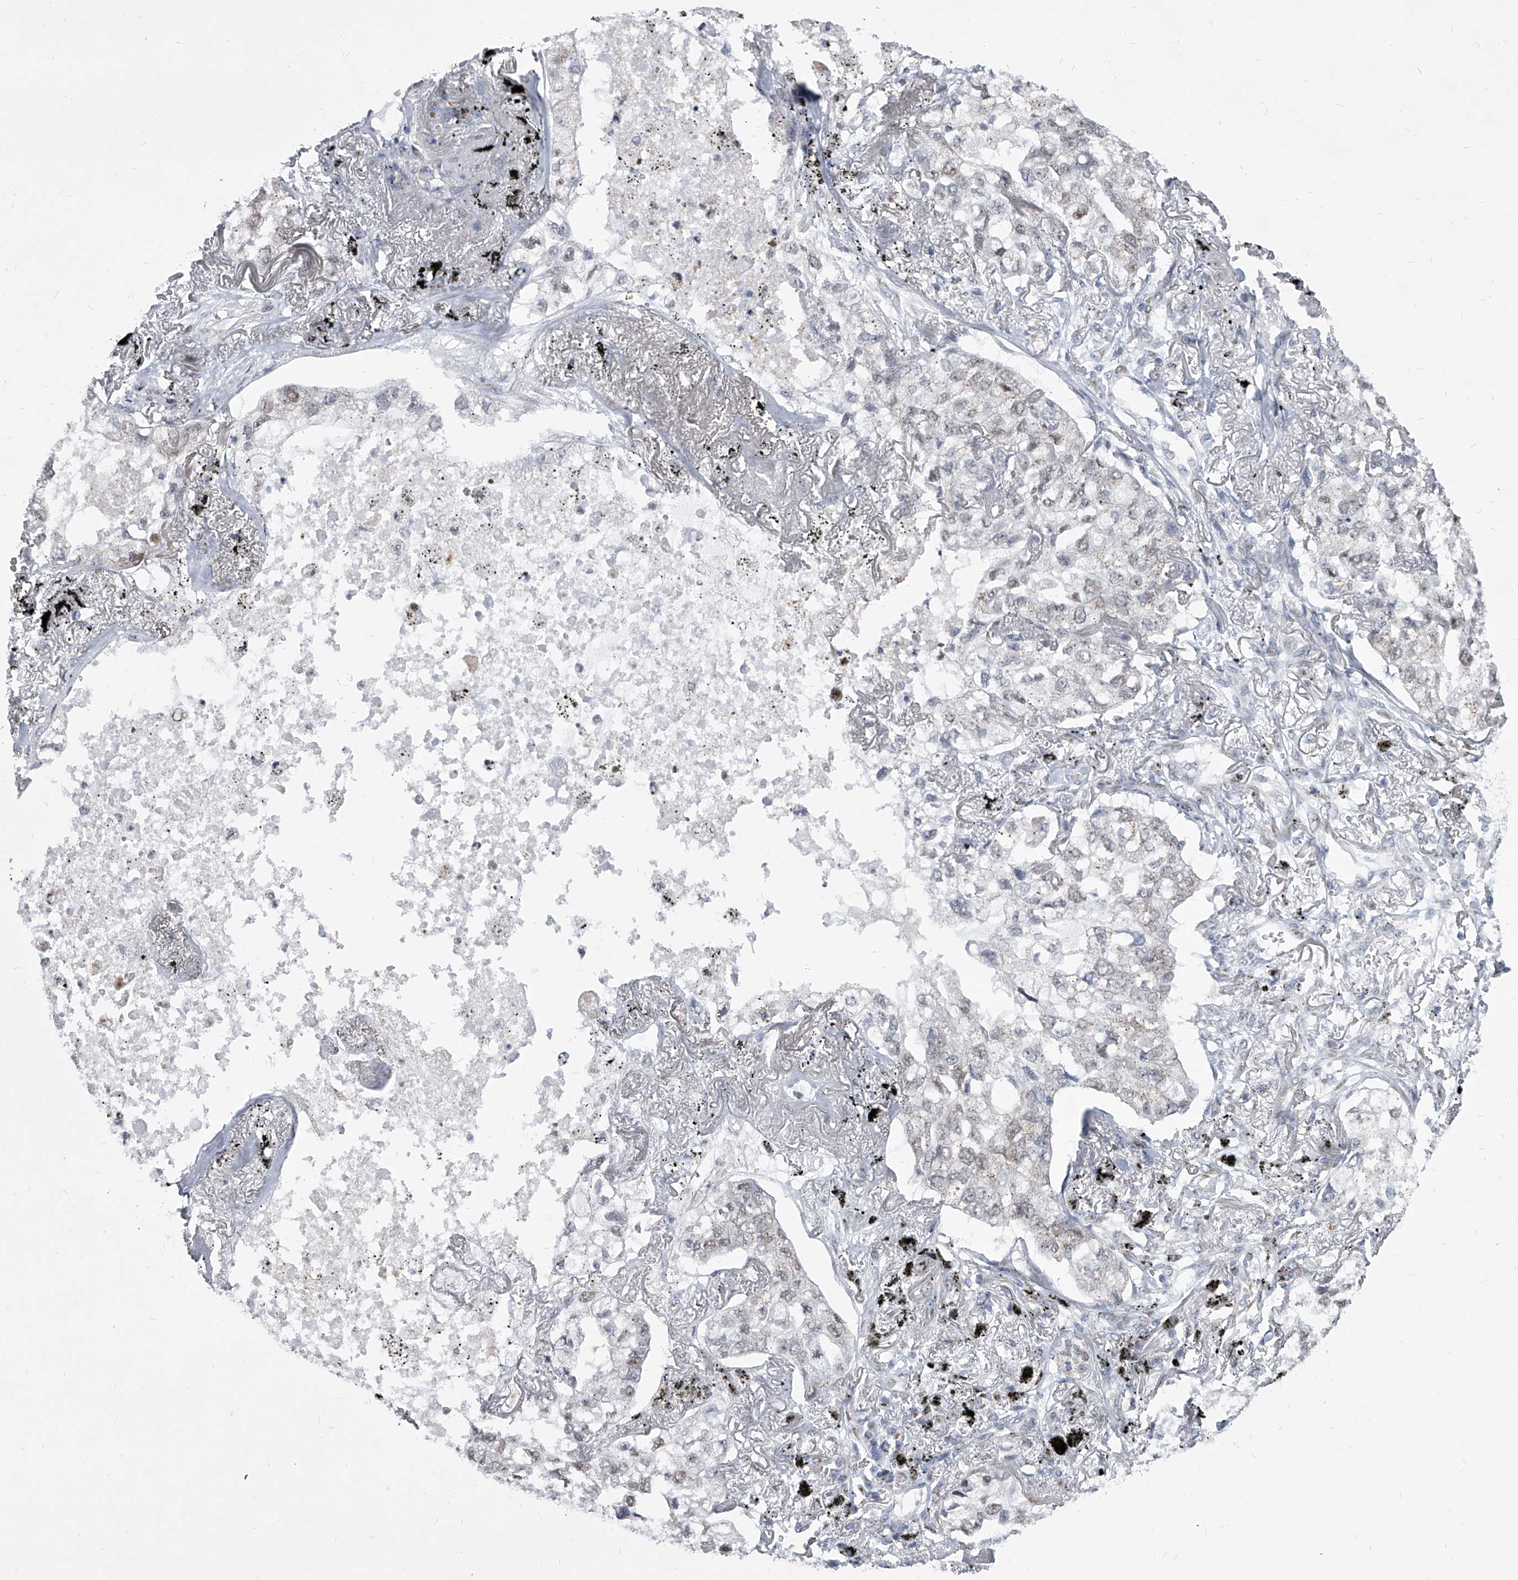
{"staining": {"intensity": "weak", "quantity": "<25%", "location": "nuclear"}, "tissue": "lung cancer", "cell_type": "Tumor cells", "image_type": "cancer", "snomed": [{"axis": "morphology", "description": "Adenocarcinoma, NOS"}, {"axis": "topography", "description": "Lung"}], "caption": "The immunohistochemistry image has no significant expression in tumor cells of lung cancer (adenocarcinoma) tissue.", "gene": "EVA1C", "patient": {"sex": "male", "age": 65}}